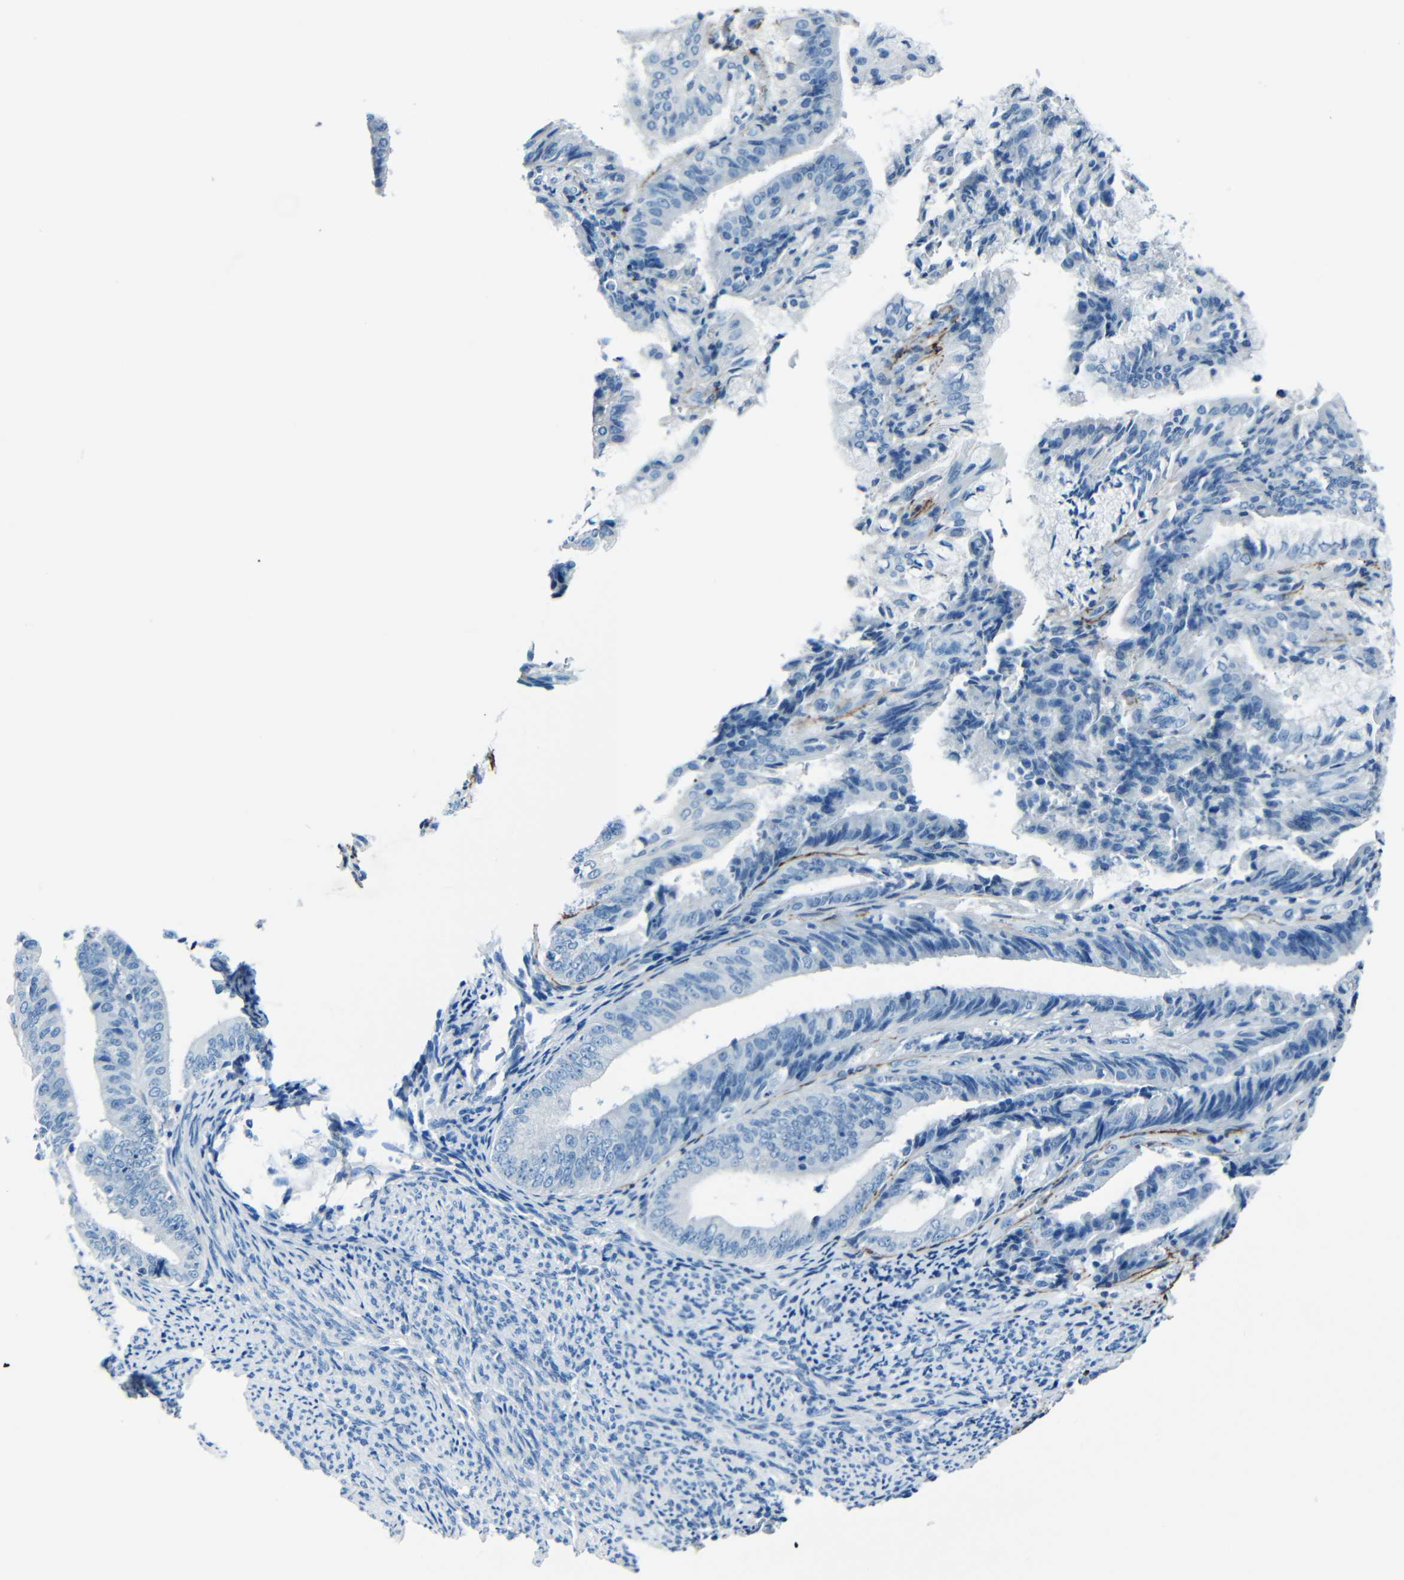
{"staining": {"intensity": "negative", "quantity": "none", "location": "none"}, "tissue": "endometrial cancer", "cell_type": "Tumor cells", "image_type": "cancer", "snomed": [{"axis": "morphology", "description": "Adenocarcinoma, NOS"}, {"axis": "topography", "description": "Endometrium"}], "caption": "This is an IHC photomicrograph of human endometrial adenocarcinoma. There is no staining in tumor cells.", "gene": "FBN2", "patient": {"sex": "female", "age": 63}}